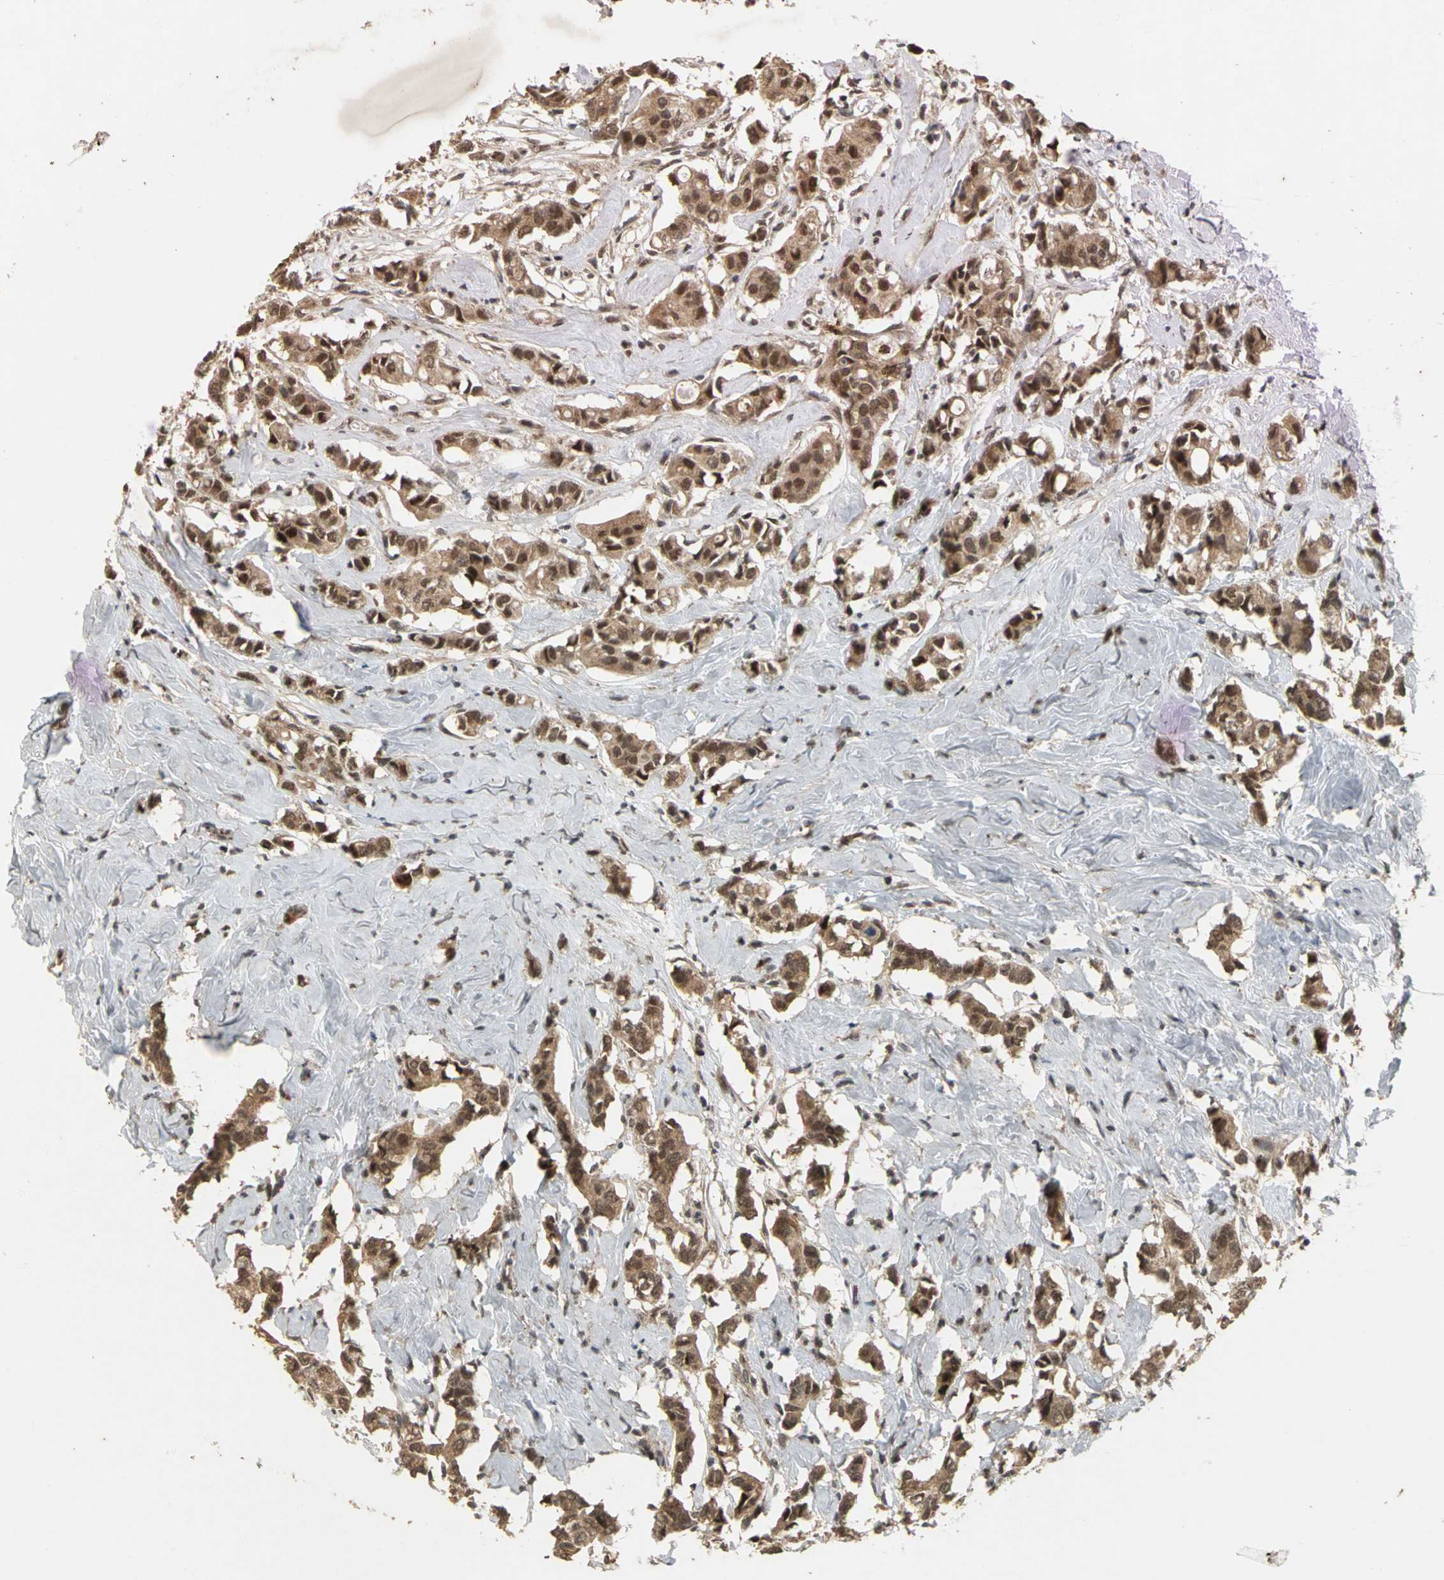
{"staining": {"intensity": "moderate", "quantity": ">75%", "location": "cytoplasmic/membranous,nuclear"}, "tissue": "breast cancer", "cell_type": "Tumor cells", "image_type": "cancer", "snomed": [{"axis": "morphology", "description": "Duct carcinoma"}, {"axis": "topography", "description": "Breast"}], "caption": "Immunohistochemical staining of breast cancer (infiltrating ductal carcinoma) displays moderate cytoplasmic/membranous and nuclear protein positivity in about >75% of tumor cells. Immunohistochemistry (ihc) stains the protein in brown and the nuclei are stained blue.", "gene": "NOTCH3", "patient": {"sex": "female", "age": 84}}